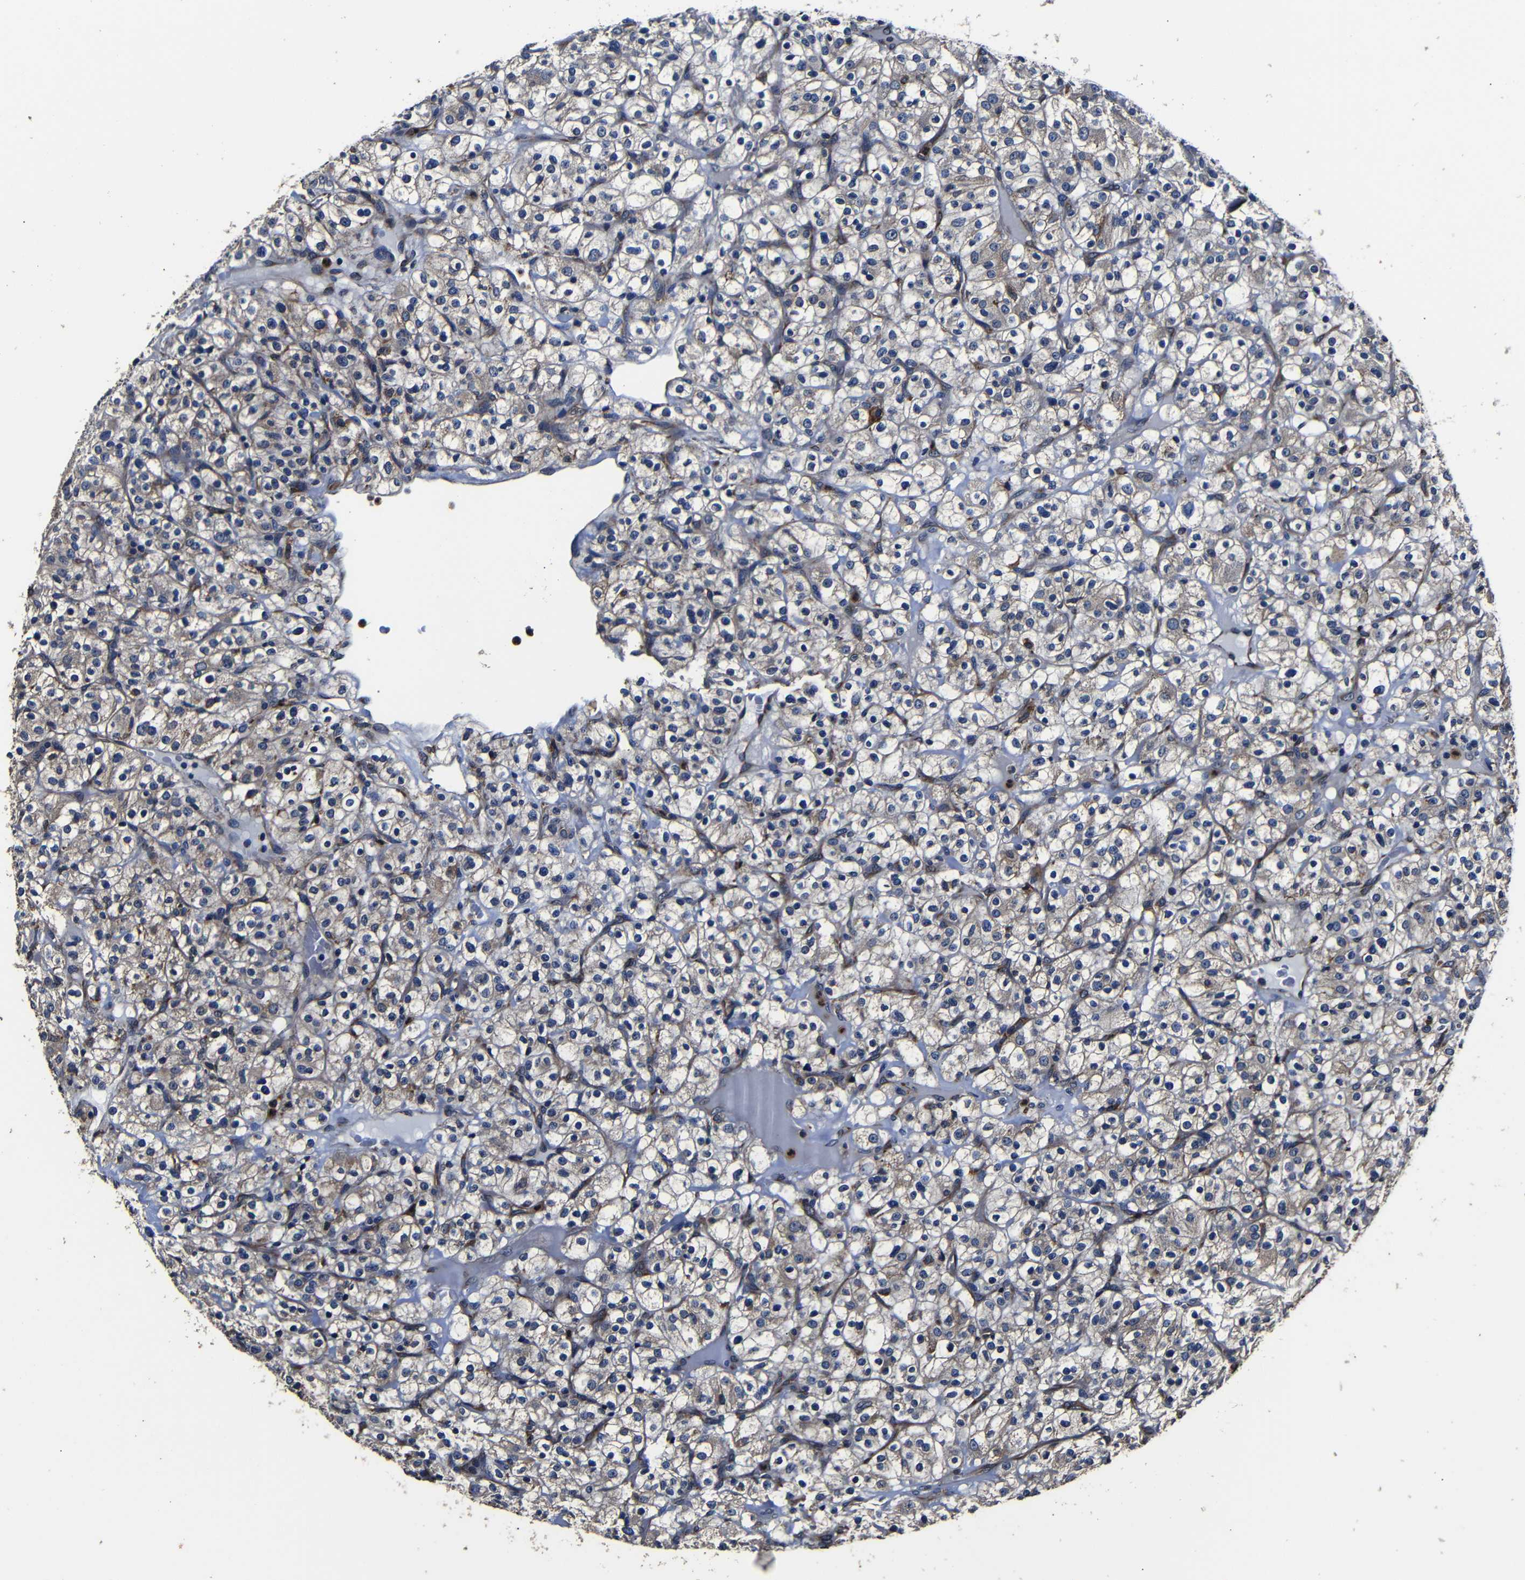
{"staining": {"intensity": "weak", "quantity": "25%-75%", "location": "cytoplasmic/membranous"}, "tissue": "renal cancer", "cell_type": "Tumor cells", "image_type": "cancer", "snomed": [{"axis": "morphology", "description": "Normal tissue, NOS"}, {"axis": "morphology", "description": "Adenocarcinoma, NOS"}, {"axis": "topography", "description": "Kidney"}], "caption": "The micrograph displays staining of renal cancer, revealing weak cytoplasmic/membranous protein expression (brown color) within tumor cells.", "gene": "SCN9A", "patient": {"sex": "female", "age": 72}}